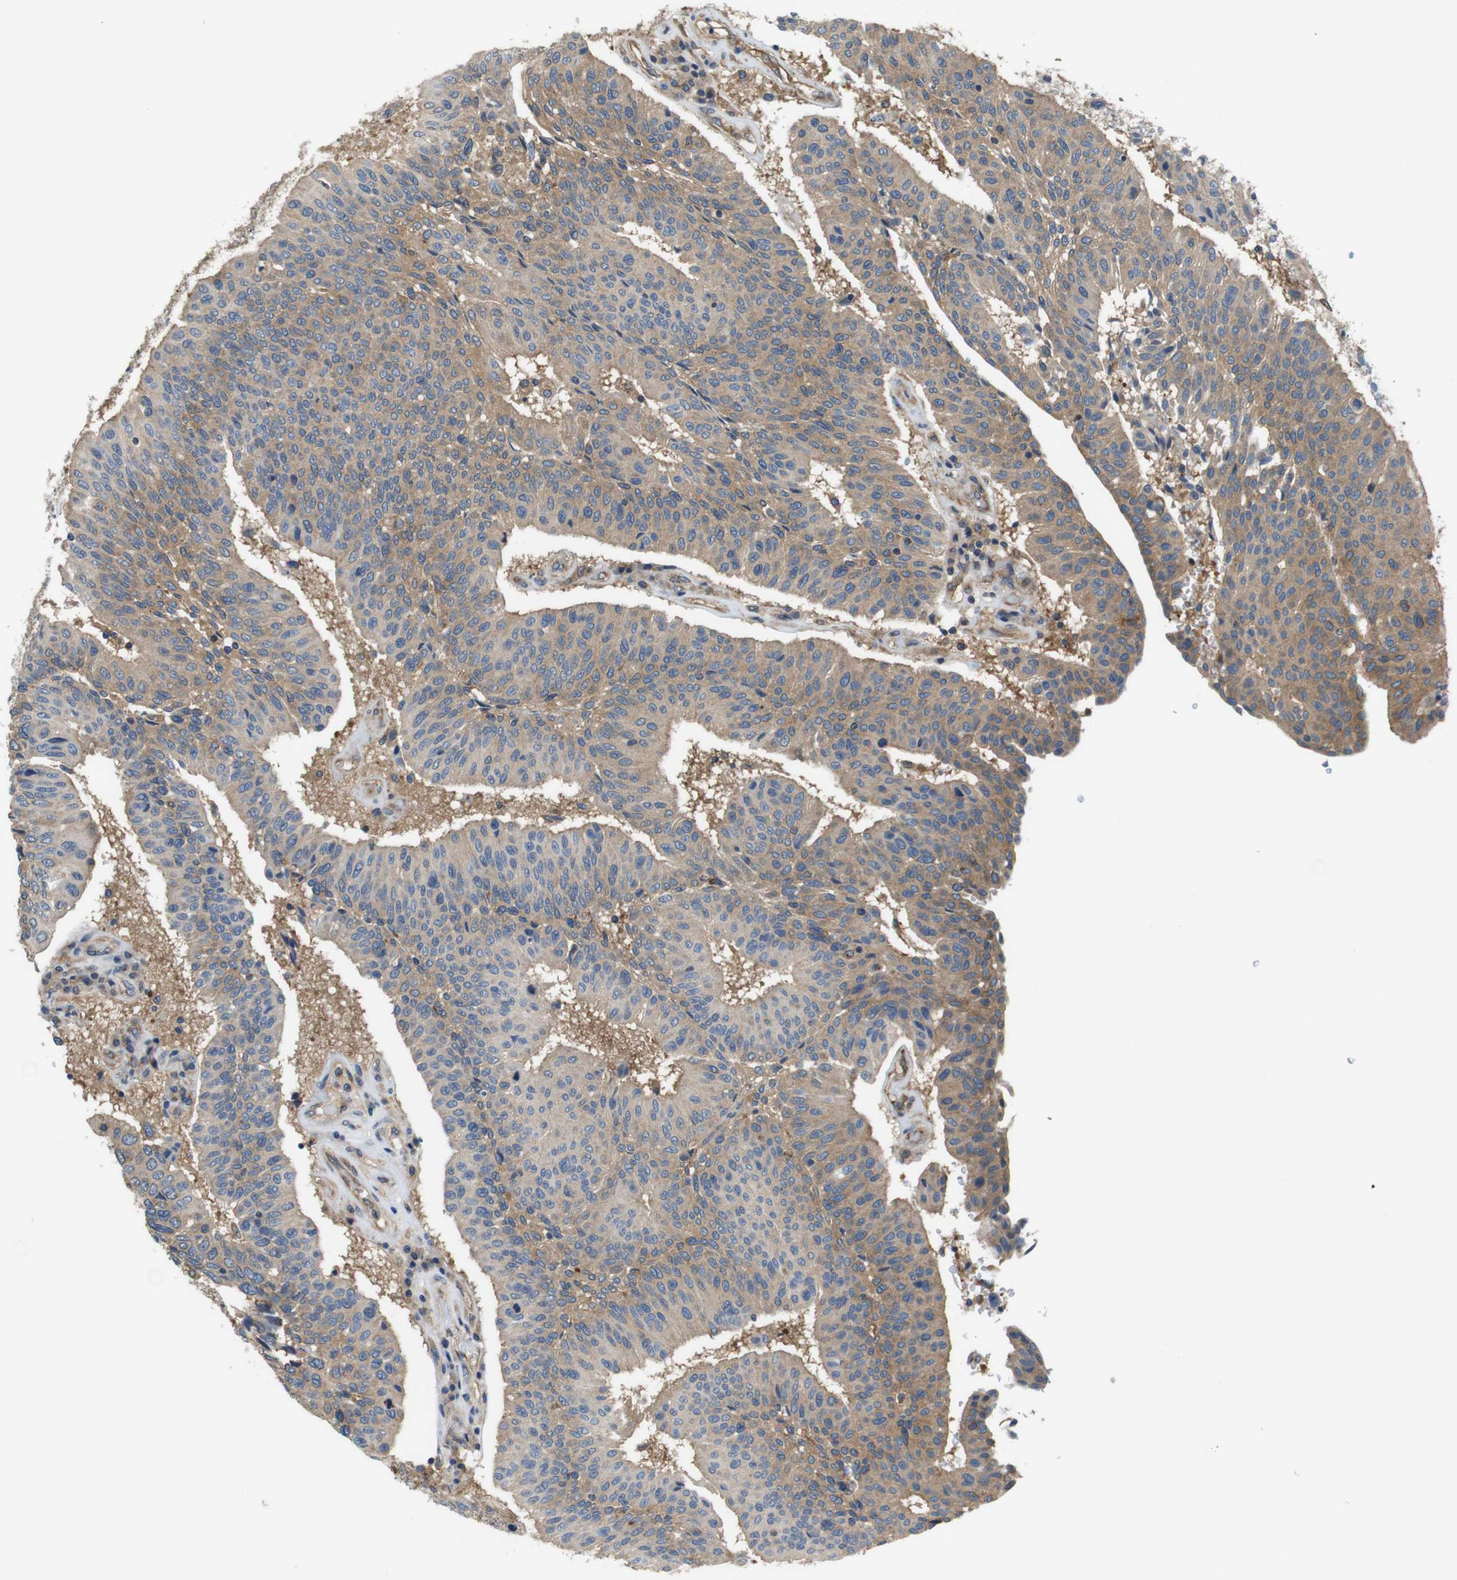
{"staining": {"intensity": "weak", "quantity": ">75%", "location": "cytoplasmic/membranous"}, "tissue": "urothelial cancer", "cell_type": "Tumor cells", "image_type": "cancer", "snomed": [{"axis": "morphology", "description": "Urothelial carcinoma, High grade"}, {"axis": "topography", "description": "Urinary bladder"}], "caption": "An immunohistochemistry histopathology image of neoplastic tissue is shown. Protein staining in brown labels weak cytoplasmic/membranous positivity in urothelial cancer within tumor cells. Ihc stains the protein of interest in brown and the nuclei are stained blue.", "gene": "DCTN1", "patient": {"sex": "male", "age": 66}}